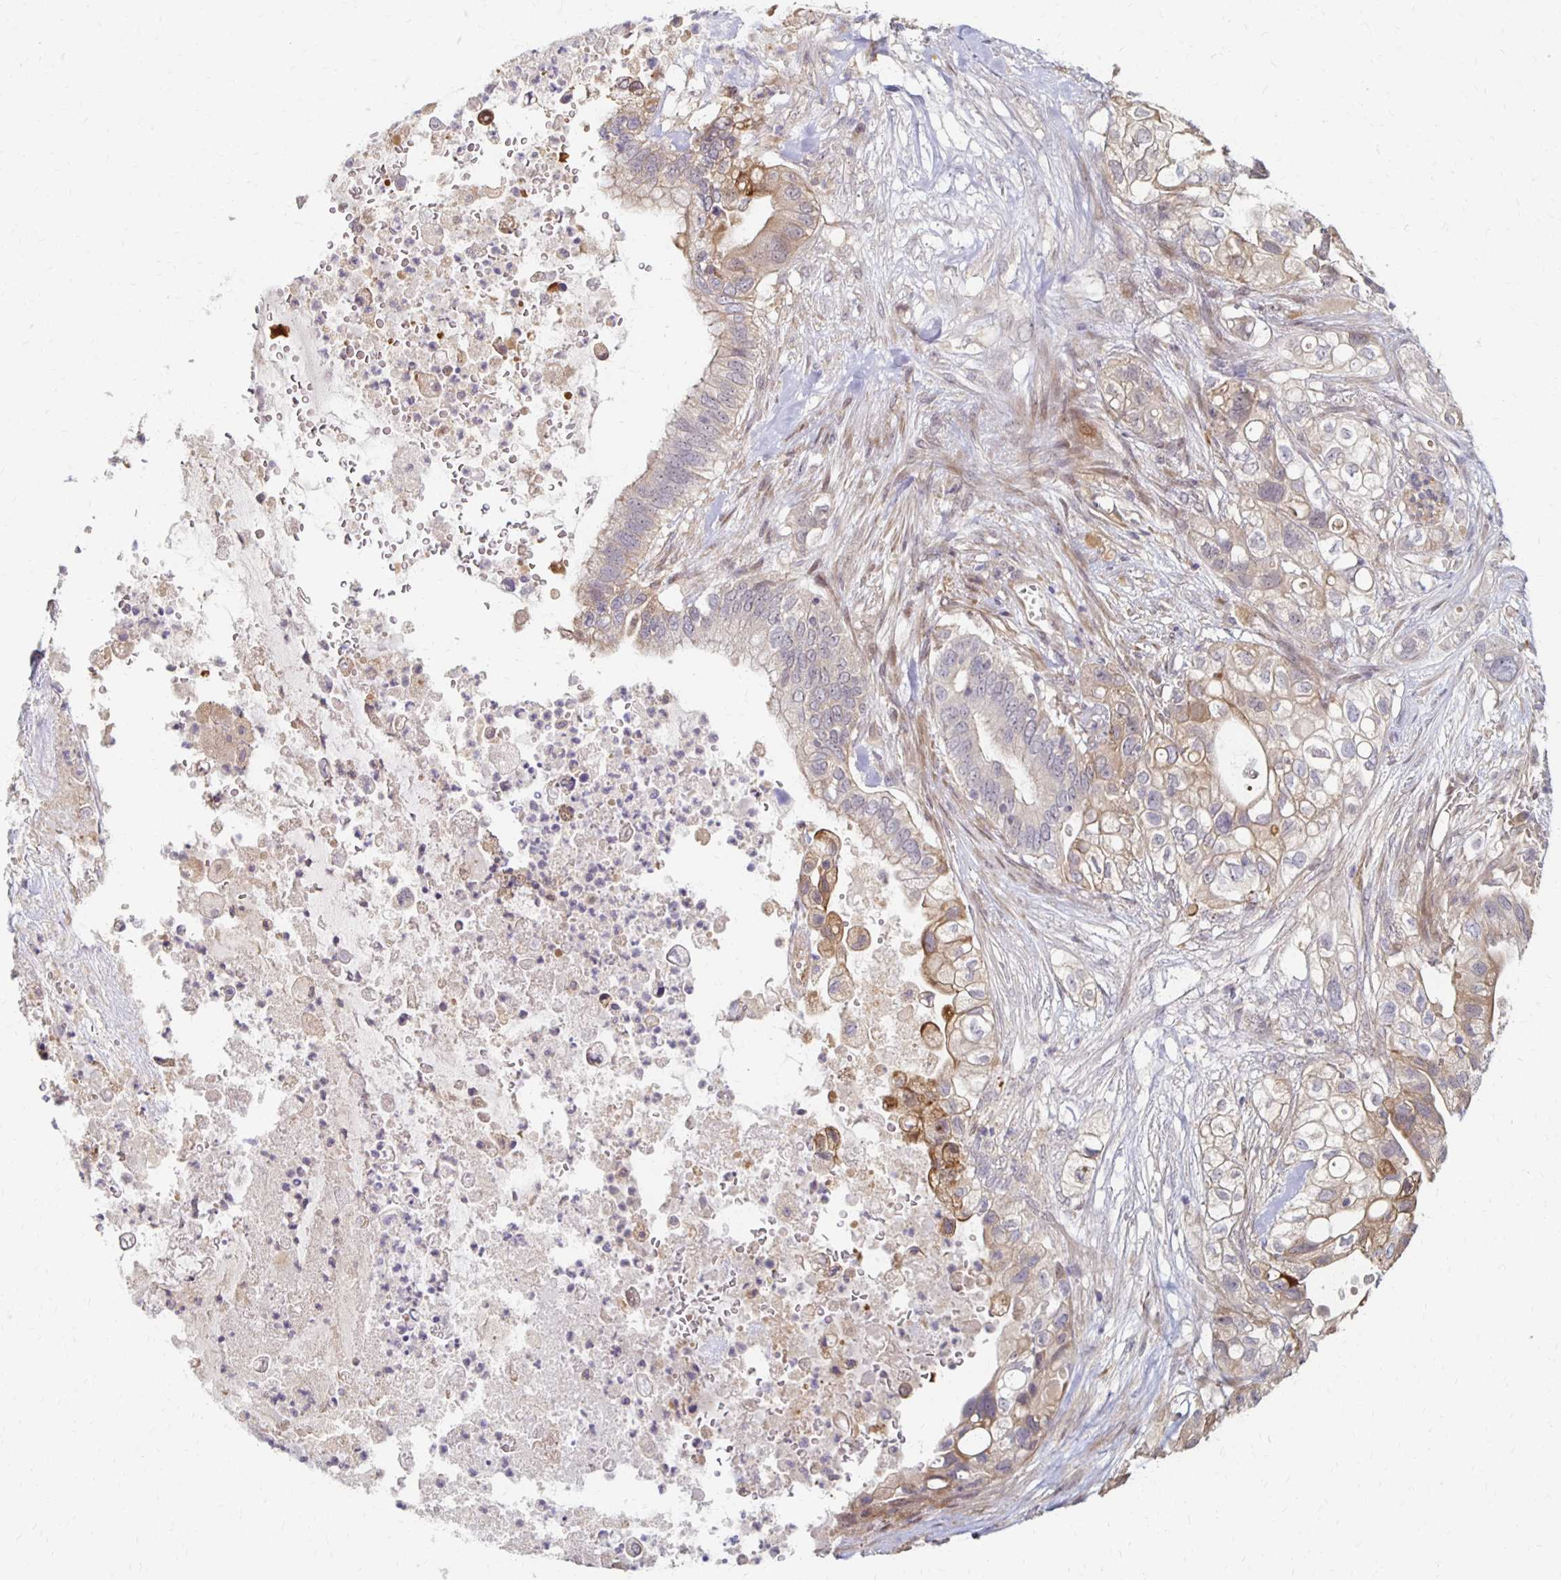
{"staining": {"intensity": "moderate", "quantity": "<25%", "location": "cytoplasmic/membranous"}, "tissue": "pancreatic cancer", "cell_type": "Tumor cells", "image_type": "cancer", "snomed": [{"axis": "morphology", "description": "Adenocarcinoma, NOS"}, {"axis": "topography", "description": "Pancreas"}], "caption": "Immunohistochemical staining of human adenocarcinoma (pancreatic) reveals moderate cytoplasmic/membranous protein positivity in approximately <25% of tumor cells.", "gene": "PRKCB", "patient": {"sex": "female", "age": 72}}